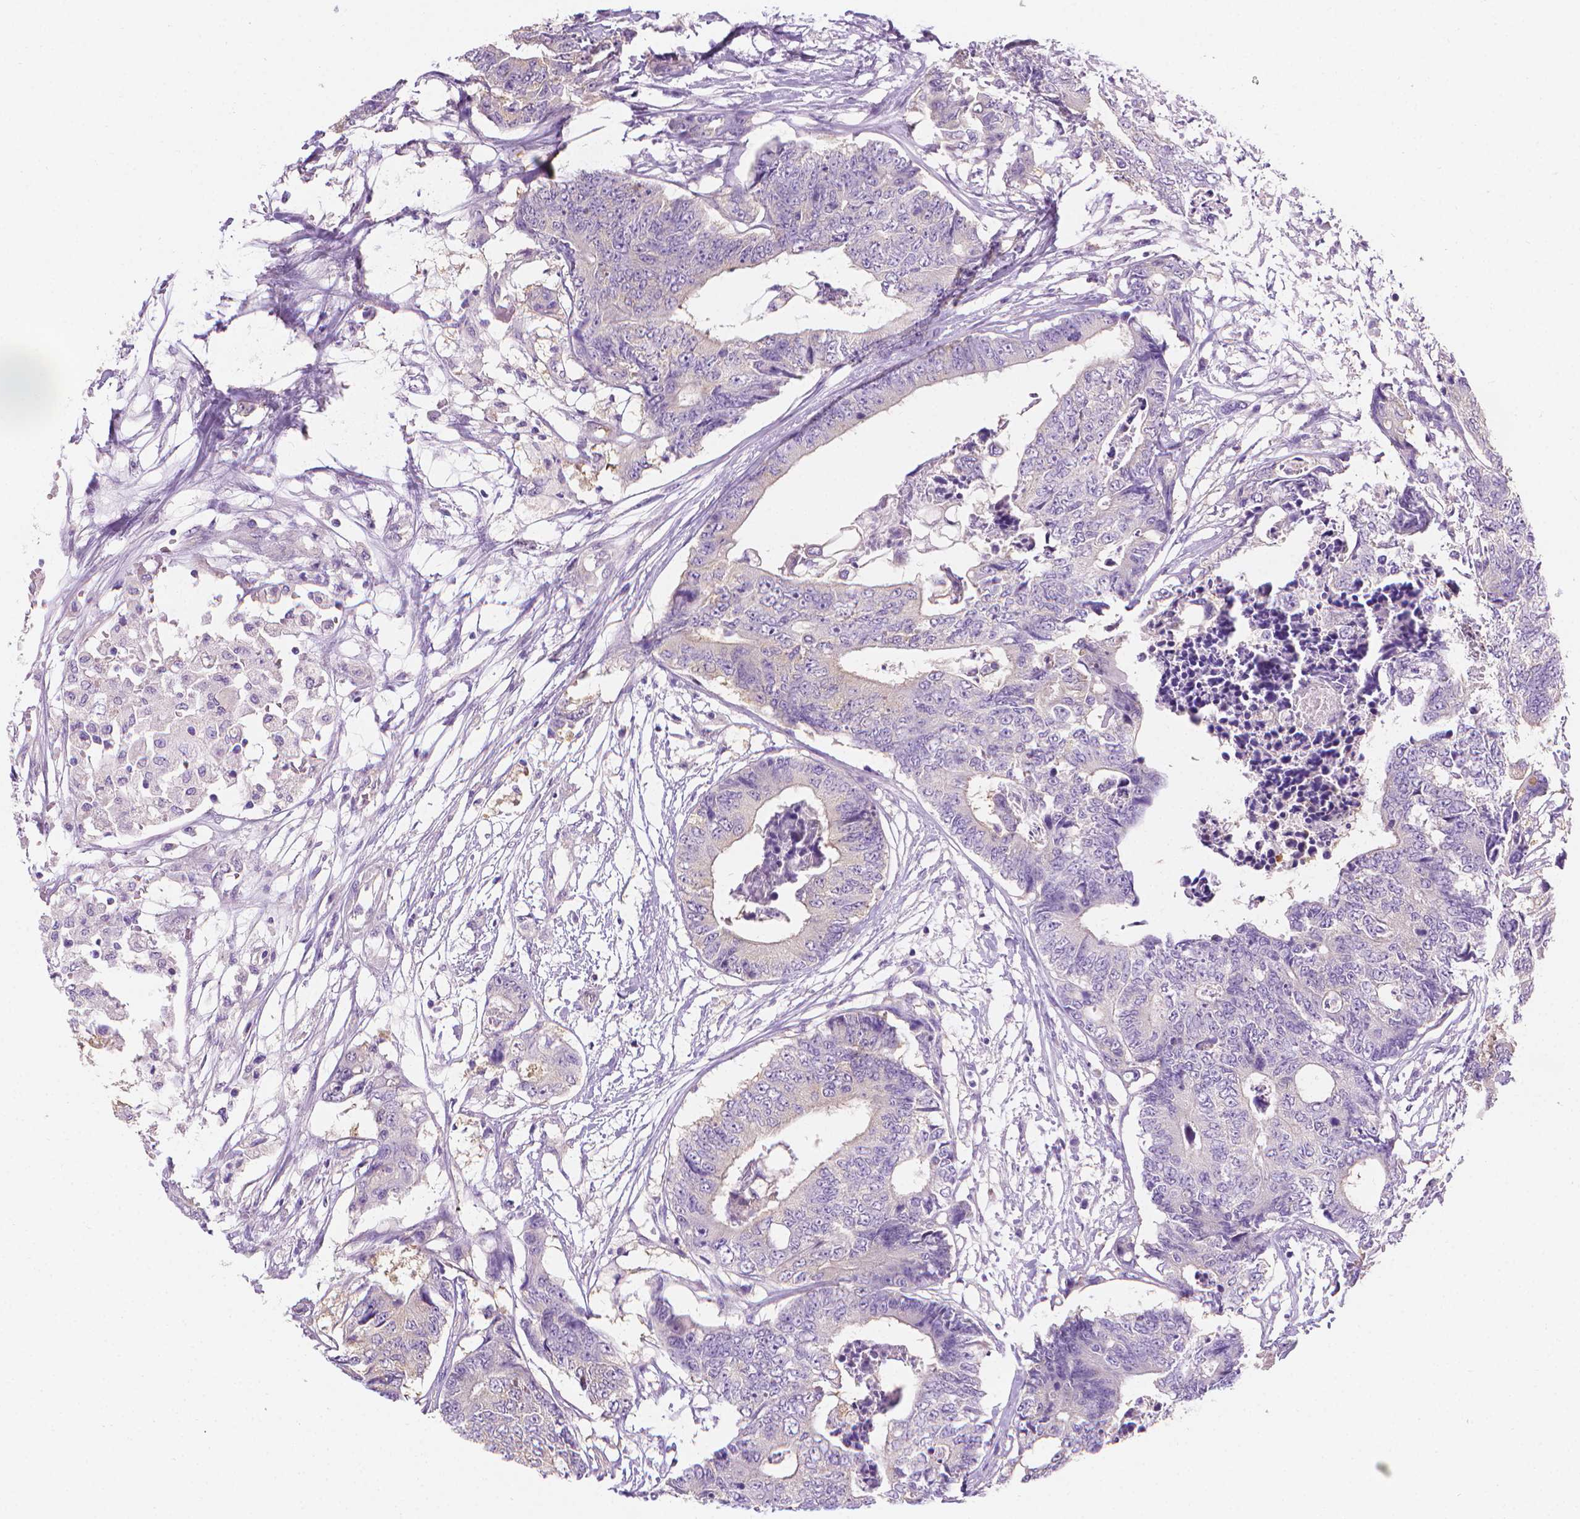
{"staining": {"intensity": "negative", "quantity": "none", "location": "none"}, "tissue": "colorectal cancer", "cell_type": "Tumor cells", "image_type": "cancer", "snomed": [{"axis": "morphology", "description": "Adenocarcinoma, NOS"}, {"axis": "topography", "description": "Colon"}], "caption": "This image is of colorectal cancer stained with immunohistochemistry (IHC) to label a protein in brown with the nuclei are counter-stained blue. There is no expression in tumor cells. (Immunohistochemistry, brightfield microscopy, high magnification).", "gene": "FASN", "patient": {"sex": "female", "age": 48}}